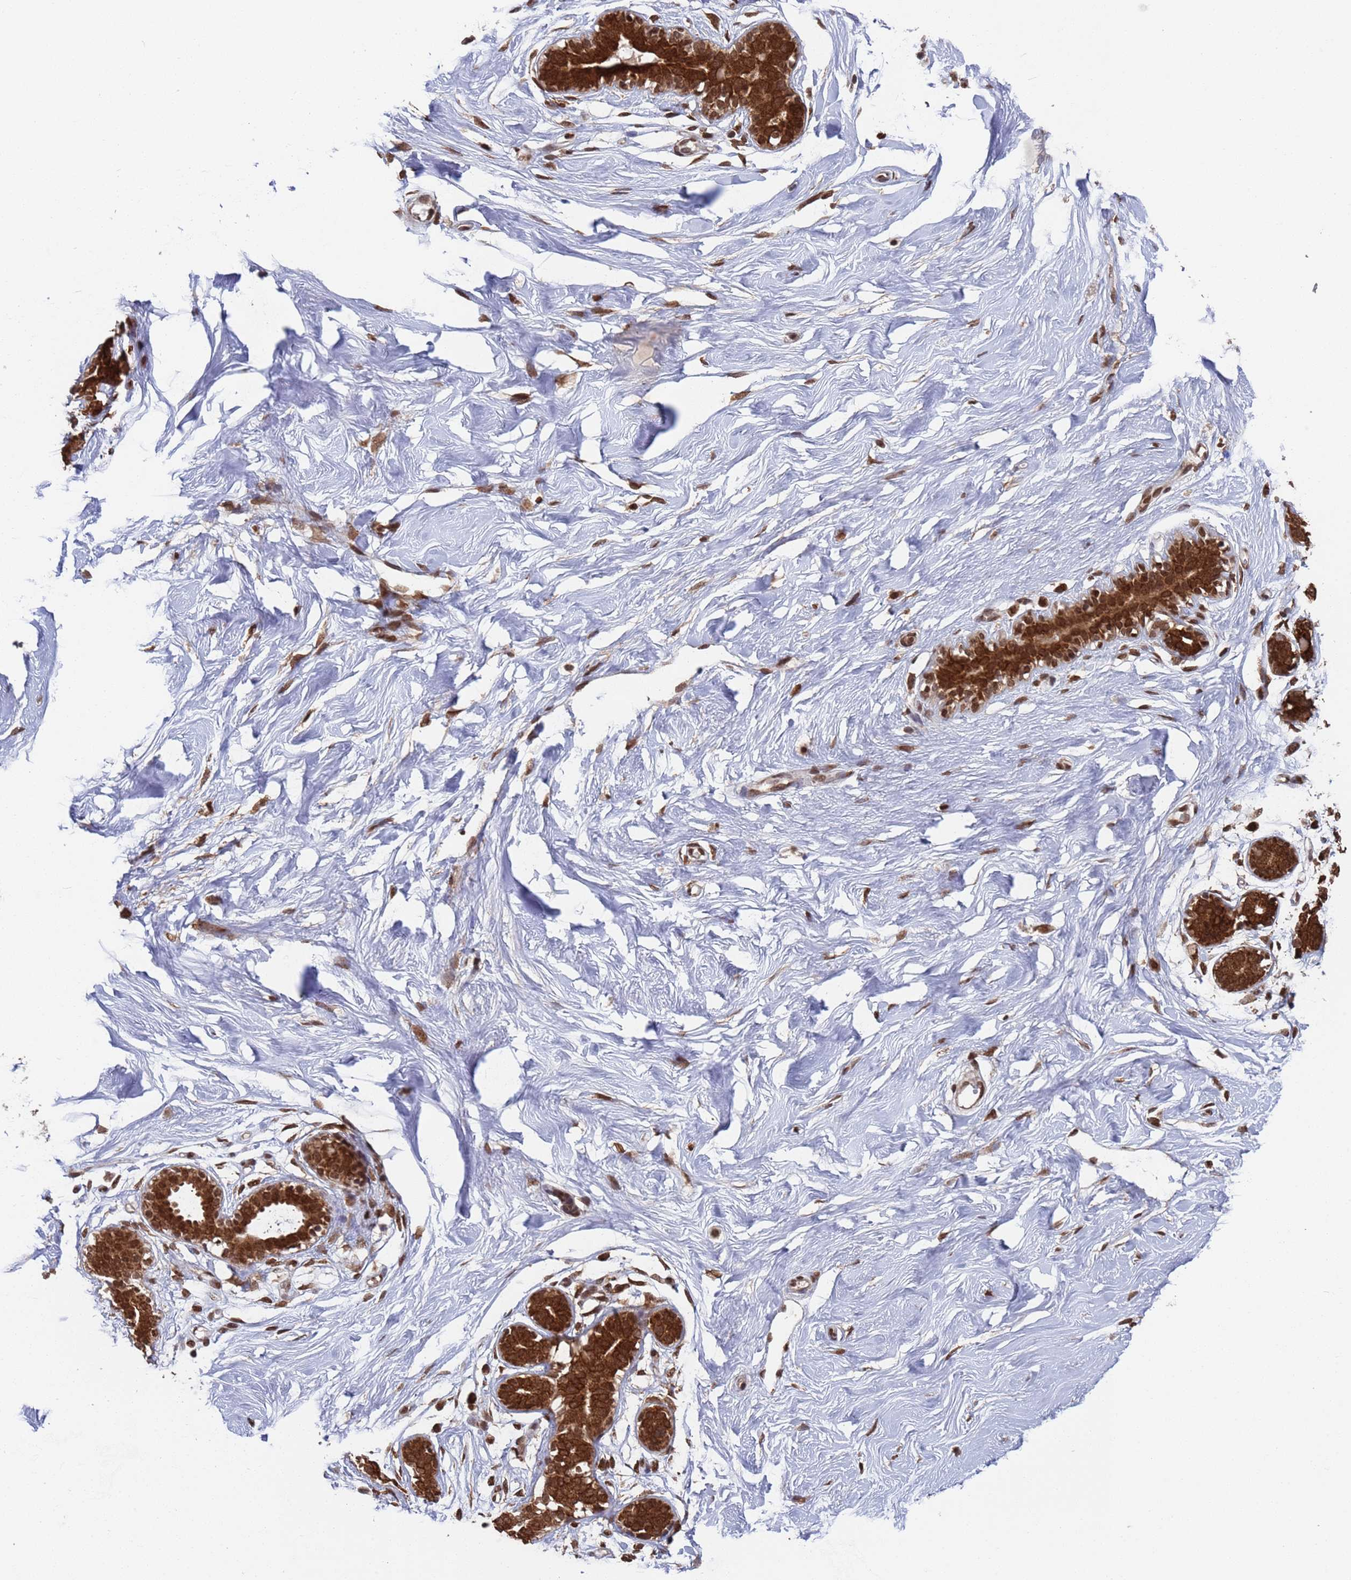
{"staining": {"intensity": "moderate", "quantity": ">75%", "location": "cytoplasmic/membranous"}, "tissue": "breast", "cell_type": "Adipocytes", "image_type": "normal", "snomed": [{"axis": "morphology", "description": "Normal tissue, NOS"}, {"axis": "morphology", "description": "Adenoma, NOS"}, {"axis": "topography", "description": "Breast"}], "caption": "This image exhibits IHC staining of unremarkable human breast, with medium moderate cytoplasmic/membranous expression in approximately >75% of adipocytes.", "gene": "FUBP3", "patient": {"sex": "female", "age": 23}}